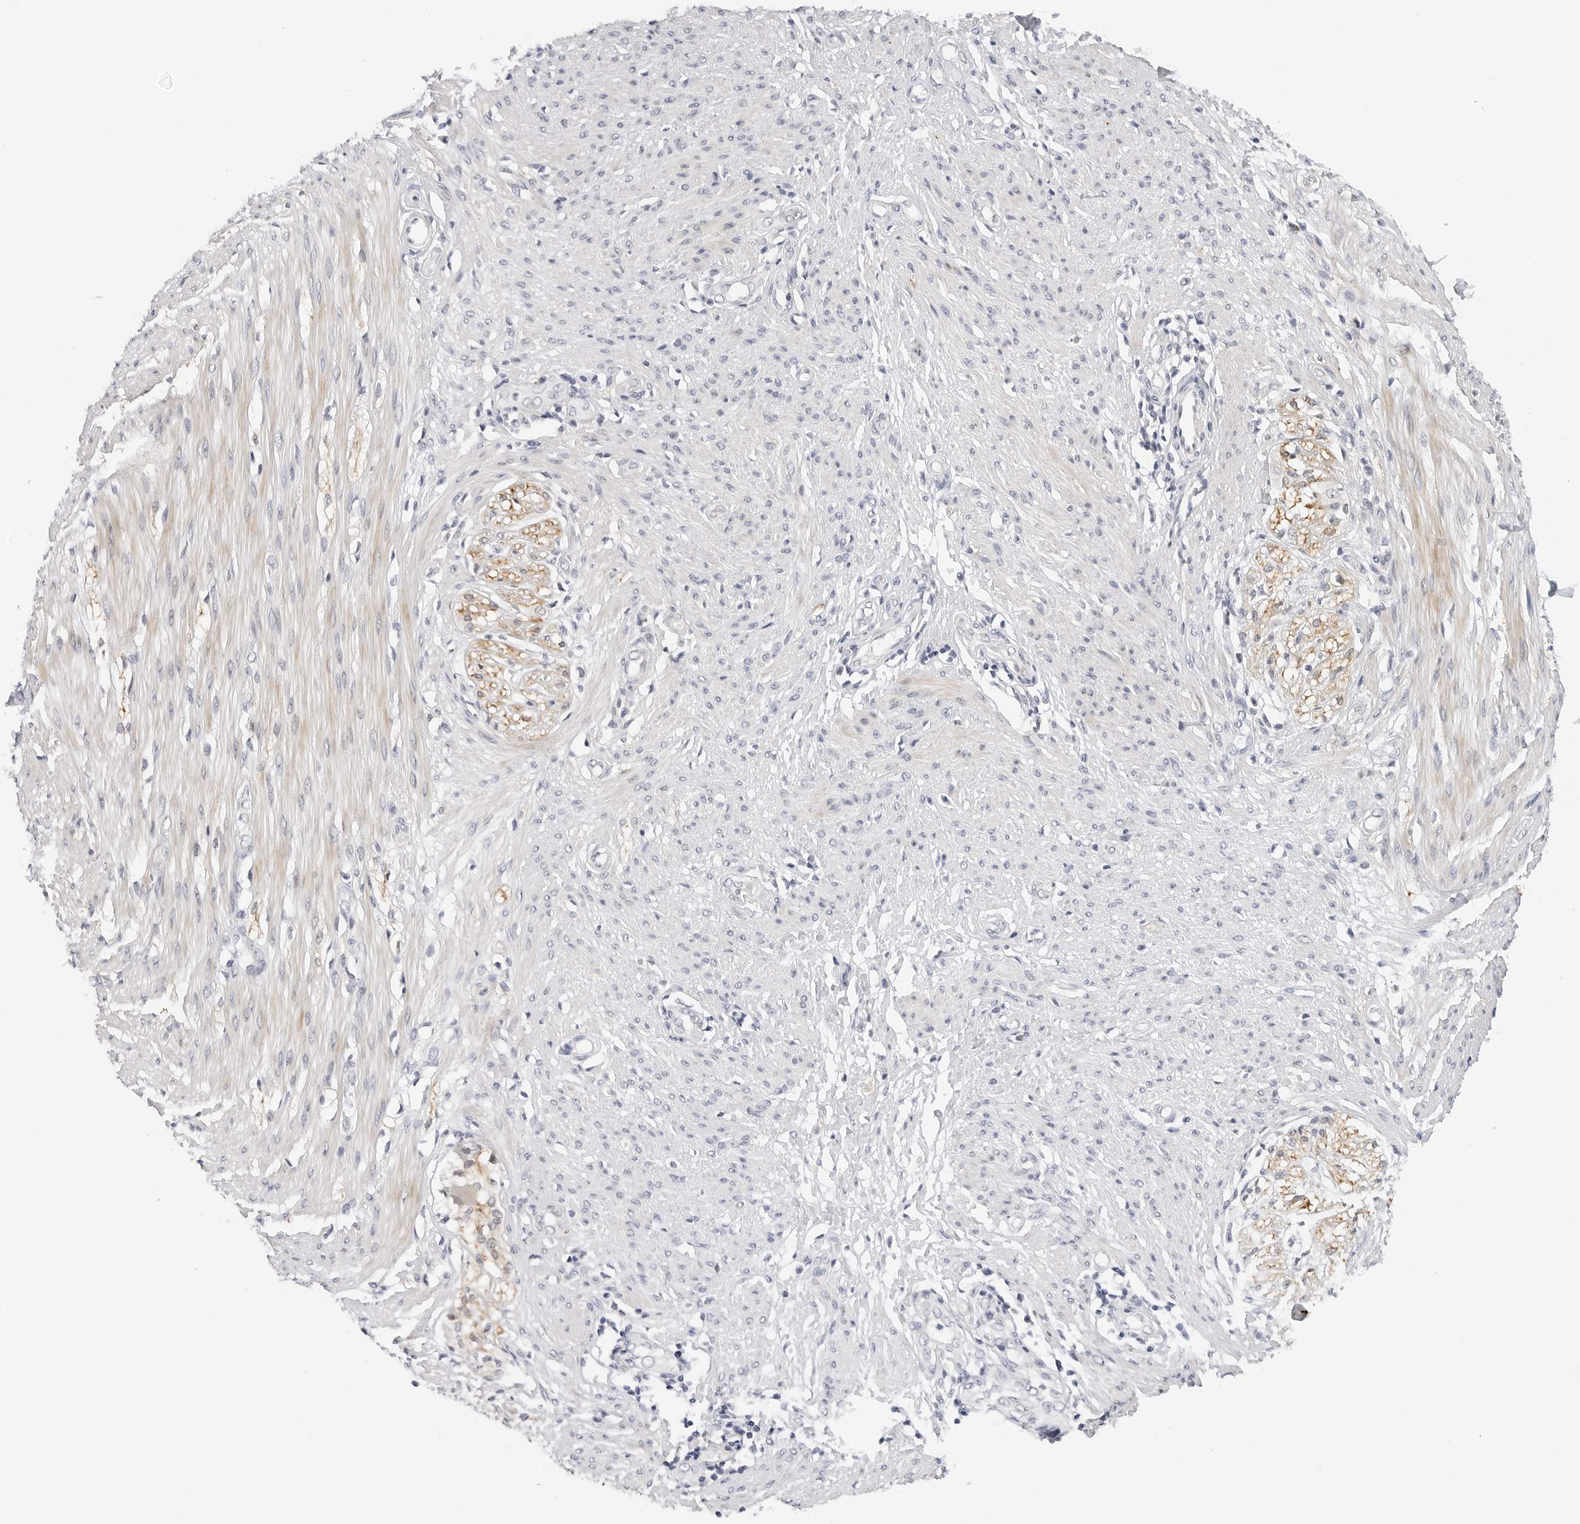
{"staining": {"intensity": "weak", "quantity": "25%-75%", "location": "cytoplasmic/membranous"}, "tissue": "smooth muscle", "cell_type": "Smooth muscle cells", "image_type": "normal", "snomed": [{"axis": "morphology", "description": "Normal tissue, NOS"}, {"axis": "morphology", "description": "Adenocarcinoma, NOS"}, {"axis": "topography", "description": "Colon"}, {"axis": "topography", "description": "Peripheral nerve tissue"}], "caption": "Immunohistochemistry (IHC) photomicrograph of benign human smooth muscle stained for a protein (brown), which demonstrates low levels of weak cytoplasmic/membranous positivity in approximately 25%-75% of smooth muscle cells.", "gene": "MAP2K5", "patient": {"sex": "male", "age": 14}}